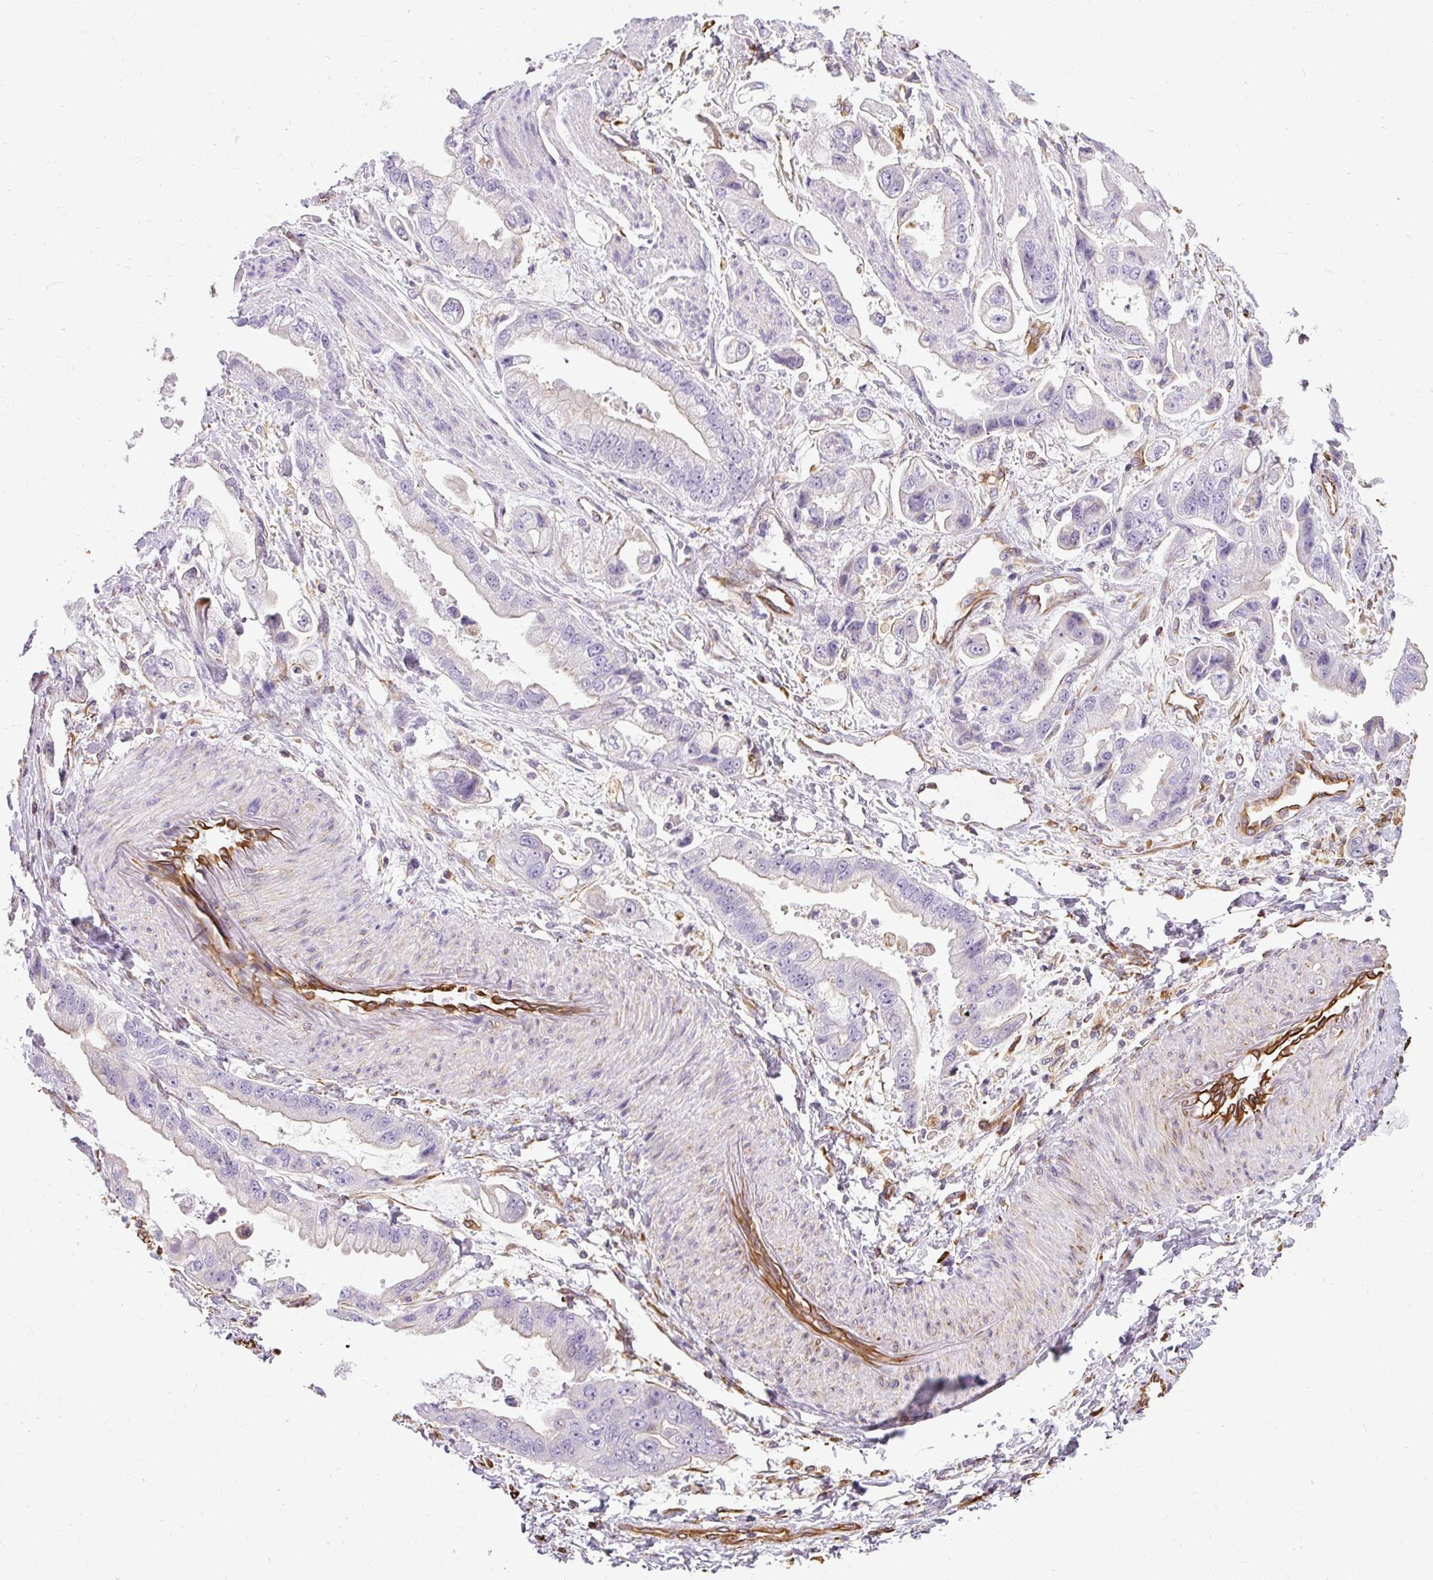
{"staining": {"intensity": "negative", "quantity": "none", "location": "none"}, "tissue": "stomach cancer", "cell_type": "Tumor cells", "image_type": "cancer", "snomed": [{"axis": "morphology", "description": "Adenocarcinoma, NOS"}, {"axis": "topography", "description": "Stomach"}], "caption": "Immunohistochemistry (IHC) histopathology image of neoplastic tissue: adenocarcinoma (stomach) stained with DAB (3,3'-diaminobenzidine) reveals no significant protein expression in tumor cells. (DAB immunohistochemistry (IHC), high magnification).", "gene": "PLS1", "patient": {"sex": "male", "age": 62}}